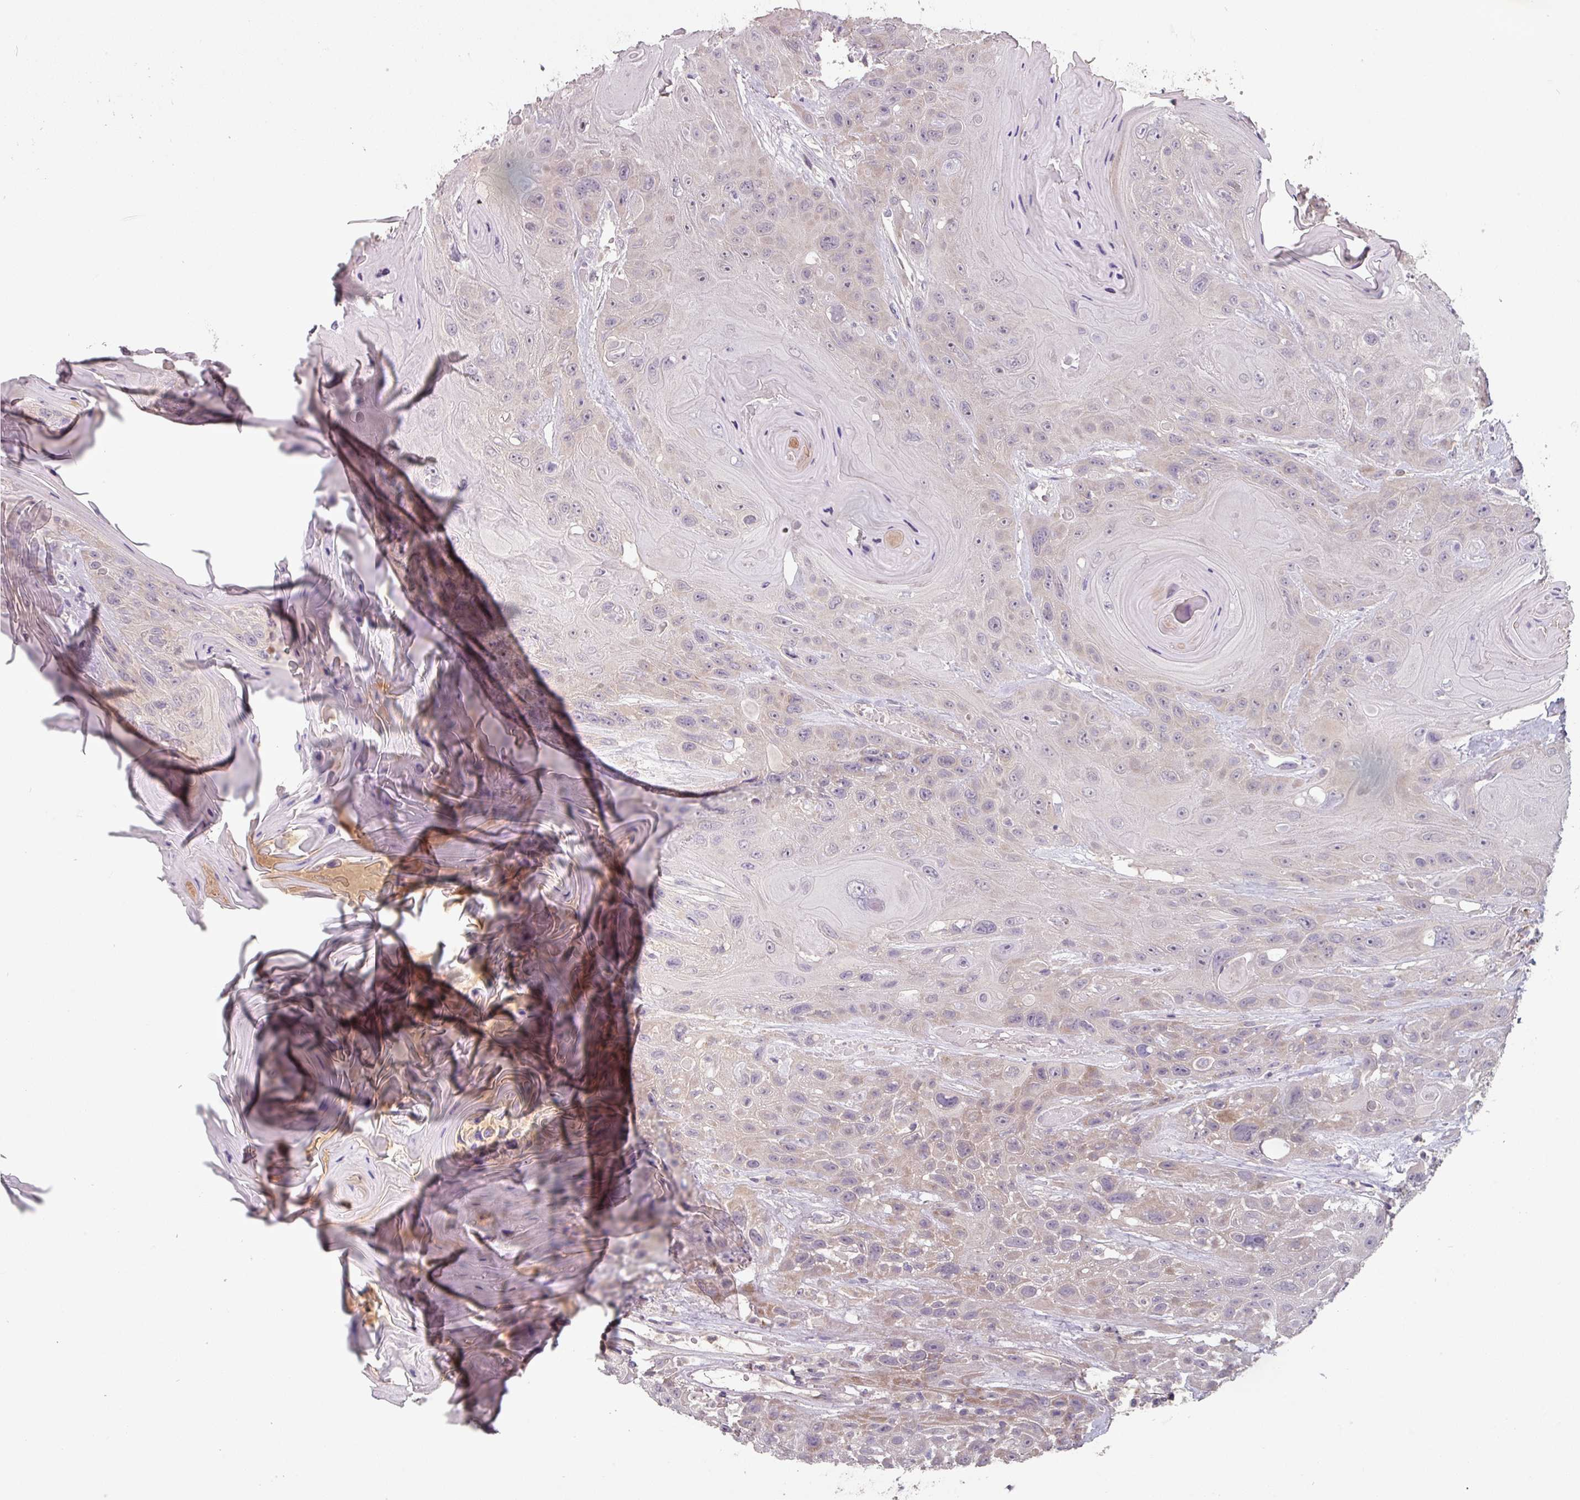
{"staining": {"intensity": "weak", "quantity": "25%-75%", "location": "cytoplasmic/membranous"}, "tissue": "head and neck cancer", "cell_type": "Tumor cells", "image_type": "cancer", "snomed": [{"axis": "morphology", "description": "Squamous cell carcinoma, NOS"}, {"axis": "topography", "description": "Head-Neck"}], "caption": "Squamous cell carcinoma (head and neck) was stained to show a protein in brown. There is low levels of weak cytoplasmic/membranous positivity in approximately 25%-75% of tumor cells.", "gene": "PRAMEF8", "patient": {"sex": "female", "age": 59}}